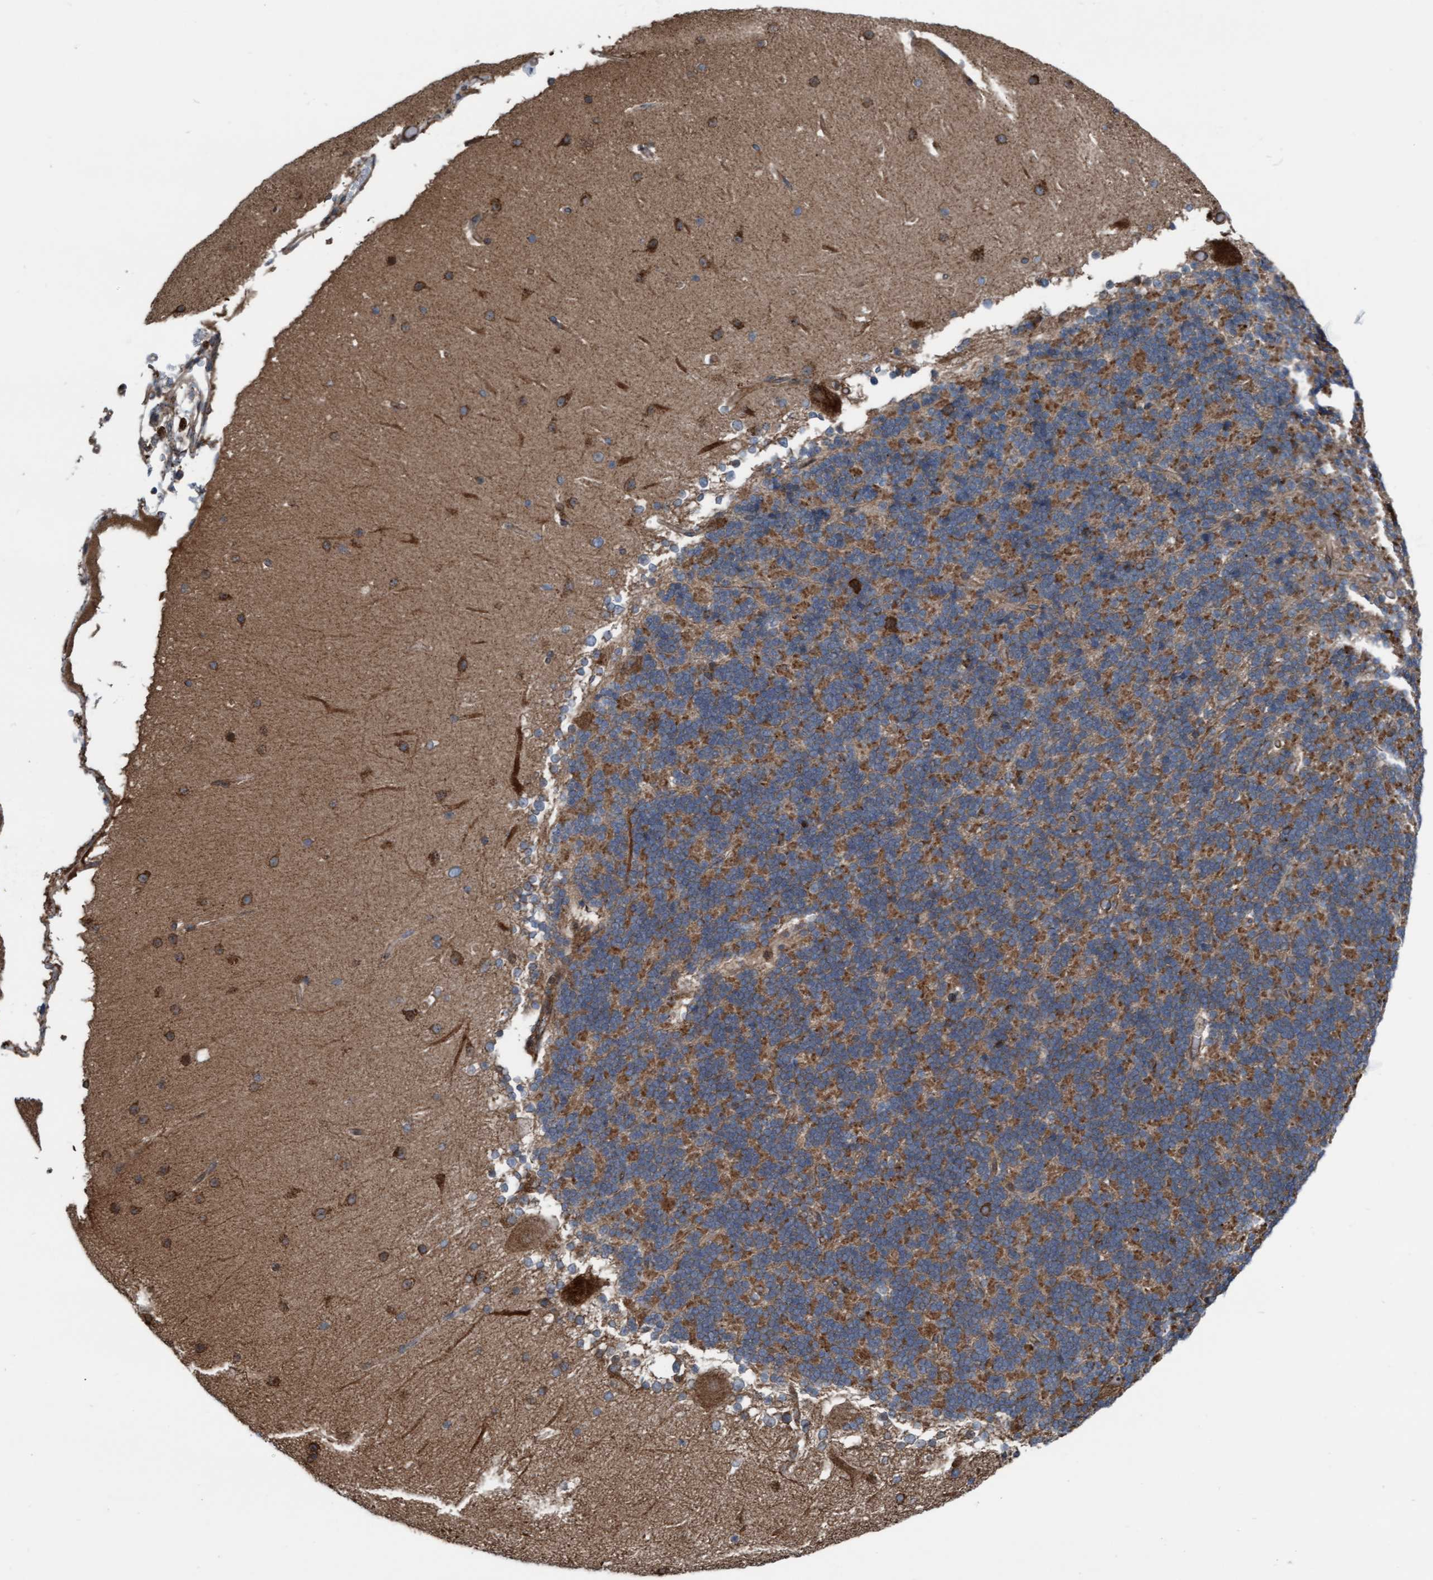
{"staining": {"intensity": "moderate", "quantity": ">75%", "location": "cytoplasmic/membranous"}, "tissue": "cerebellum", "cell_type": "Cells in granular layer", "image_type": "normal", "snomed": [{"axis": "morphology", "description": "Normal tissue, NOS"}, {"axis": "topography", "description": "Cerebellum"}], "caption": "IHC of benign human cerebellum demonstrates medium levels of moderate cytoplasmic/membranous staining in about >75% of cells in granular layer. (DAB = brown stain, brightfield microscopy at high magnification).", "gene": "RAP1GAP2", "patient": {"sex": "female", "age": 19}}